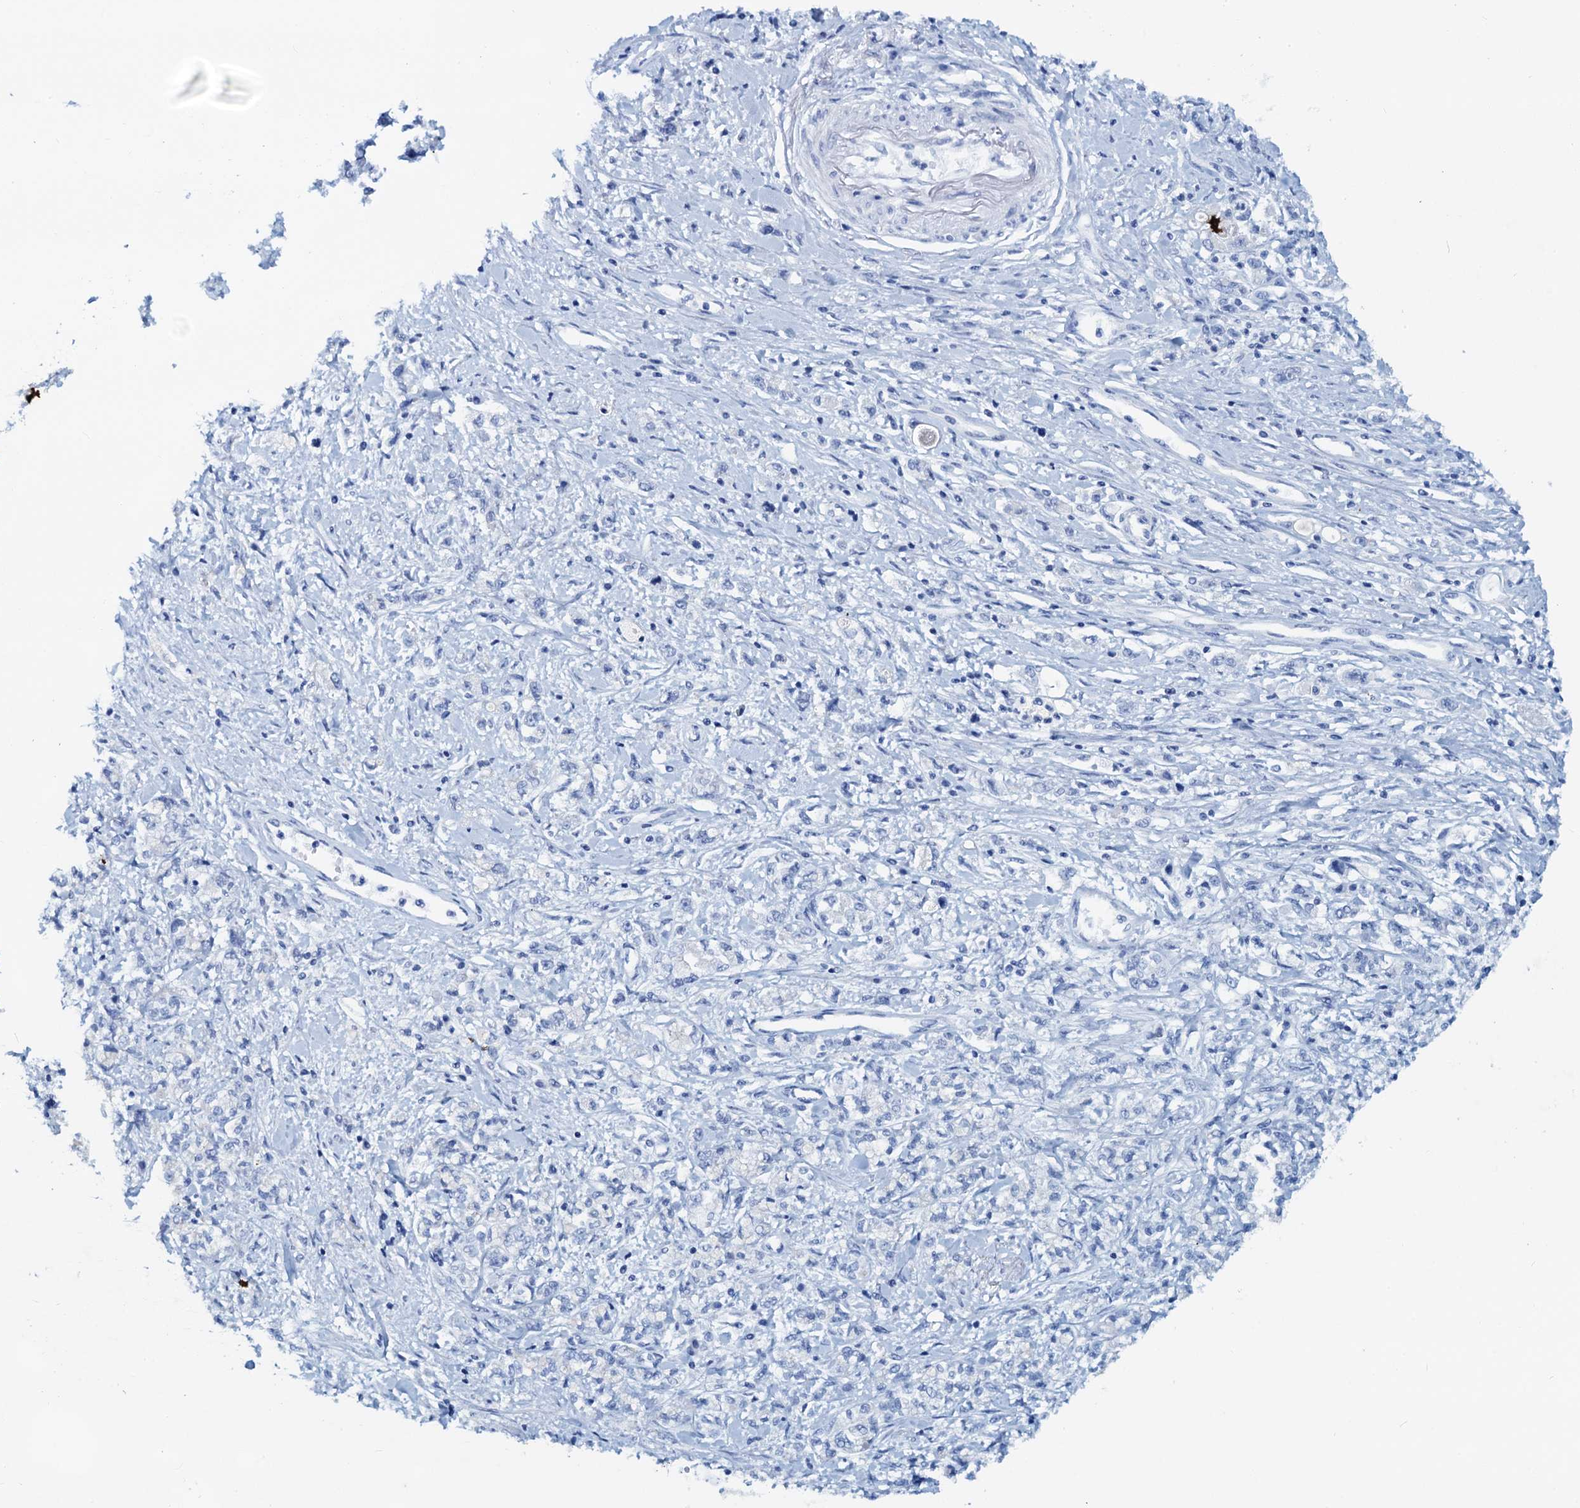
{"staining": {"intensity": "negative", "quantity": "none", "location": "none"}, "tissue": "stomach cancer", "cell_type": "Tumor cells", "image_type": "cancer", "snomed": [{"axis": "morphology", "description": "Adenocarcinoma, NOS"}, {"axis": "topography", "description": "Stomach"}], "caption": "The immunohistochemistry histopathology image has no significant expression in tumor cells of stomach adenocarcinoma tissue.", "gene": "PTGES3", "patient": {"sex": "female", "age": 76}}